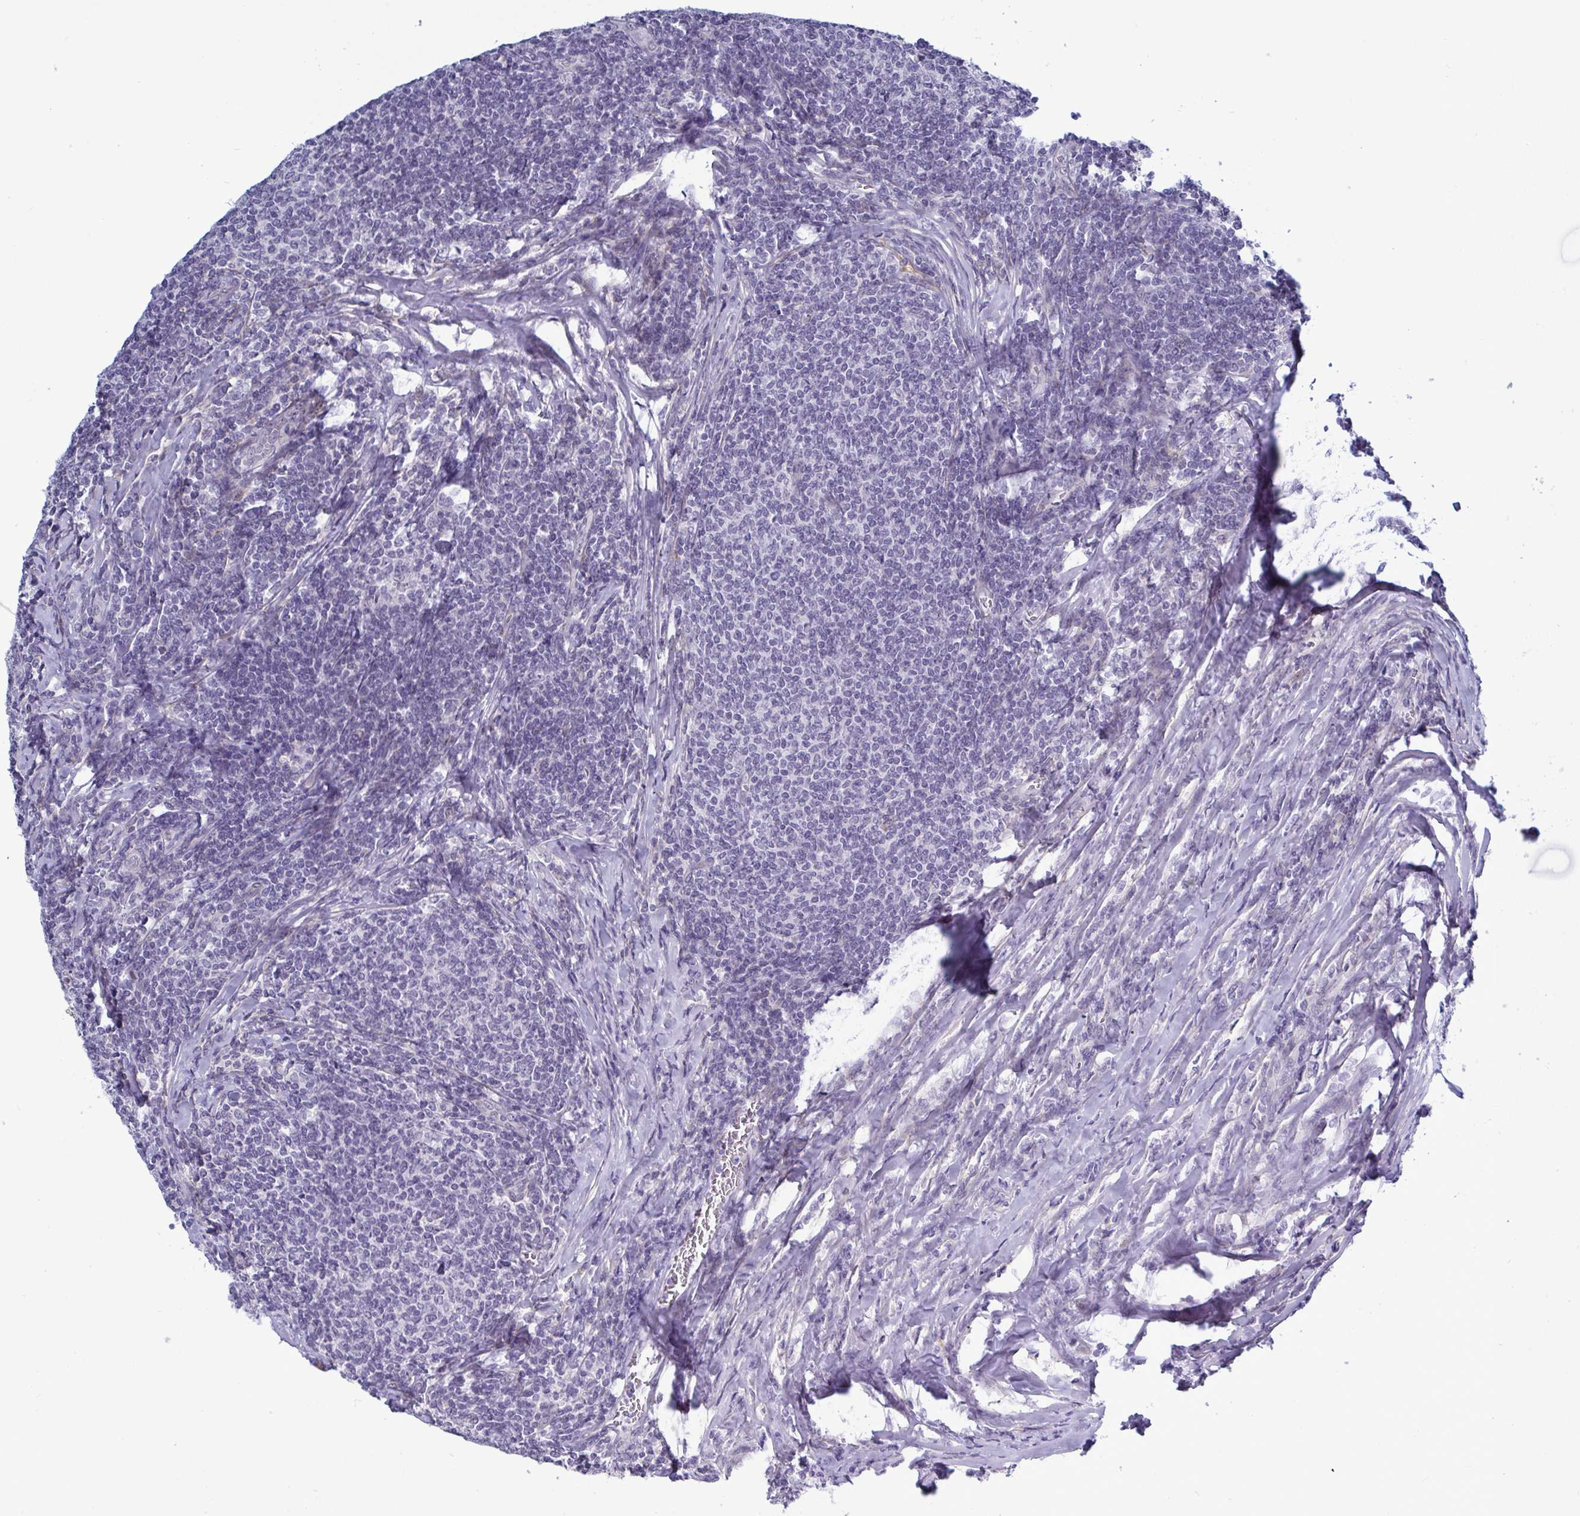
{"staining": {"intensity": "negative", "quantity": "none", "location": "none"}, "tissue": "lymphoma", "cell_type": "Tumor cells", "image_type": "cancer", "snomed": [{"axis": "morphology", "description": "Malignant lymphoma, non-Hodgkin's type, Low grade"}, {"axis": "topography", "description": "Lymph node"}], "caption": "High power microscopy histopathology image of an immunohistochemistry histopathology image of lymphoma, revealing no significant staining in tumor cells.", "gene": "TCEAL8", "patient": {"sex": "male", "age": 52}}